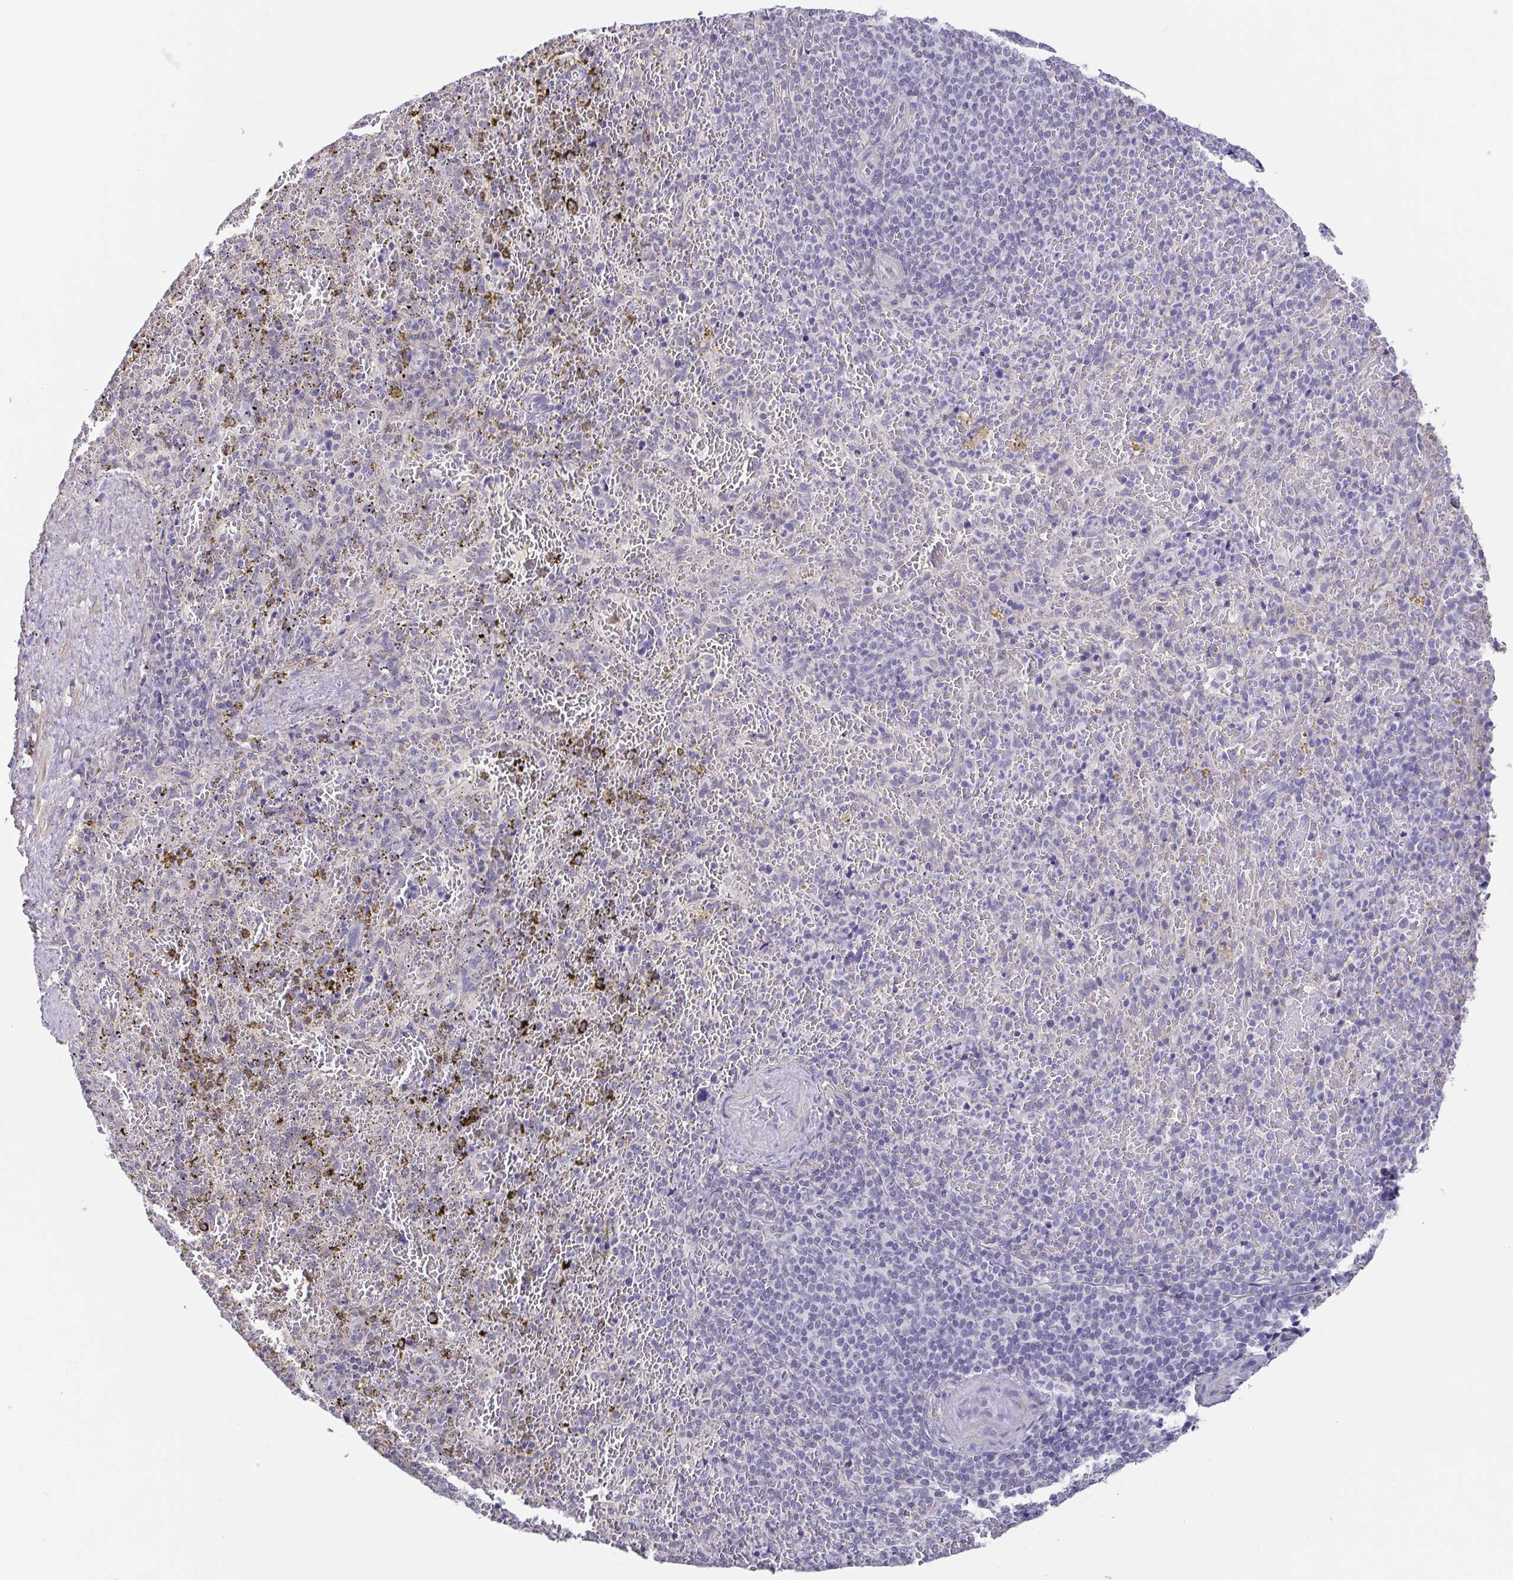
{"staining": {"intensity": "negative", "quantity": "none", "location": "none"}, "tissue": "spleen", "cell_type": "Cells in red pulp", "image_type": "normal", "snomed": [{"axis": "morphology", "description": "Normal tissue, NOS"}, {"axis": "topography", "description": "Spleen"}], "caption": "Immunohistochemistry (IHC) histopathology image of normal human spleen stained for a protein (brown), which reveals no expression in cells in red pulp. (Stains: DAB immunohistochemistry (IHC) with hematoxylin counter stain, Microscopy: brightfield microscopy at high magnification).", "gene": "NEFH", "patient": {"sex": "female", "age": 50}}